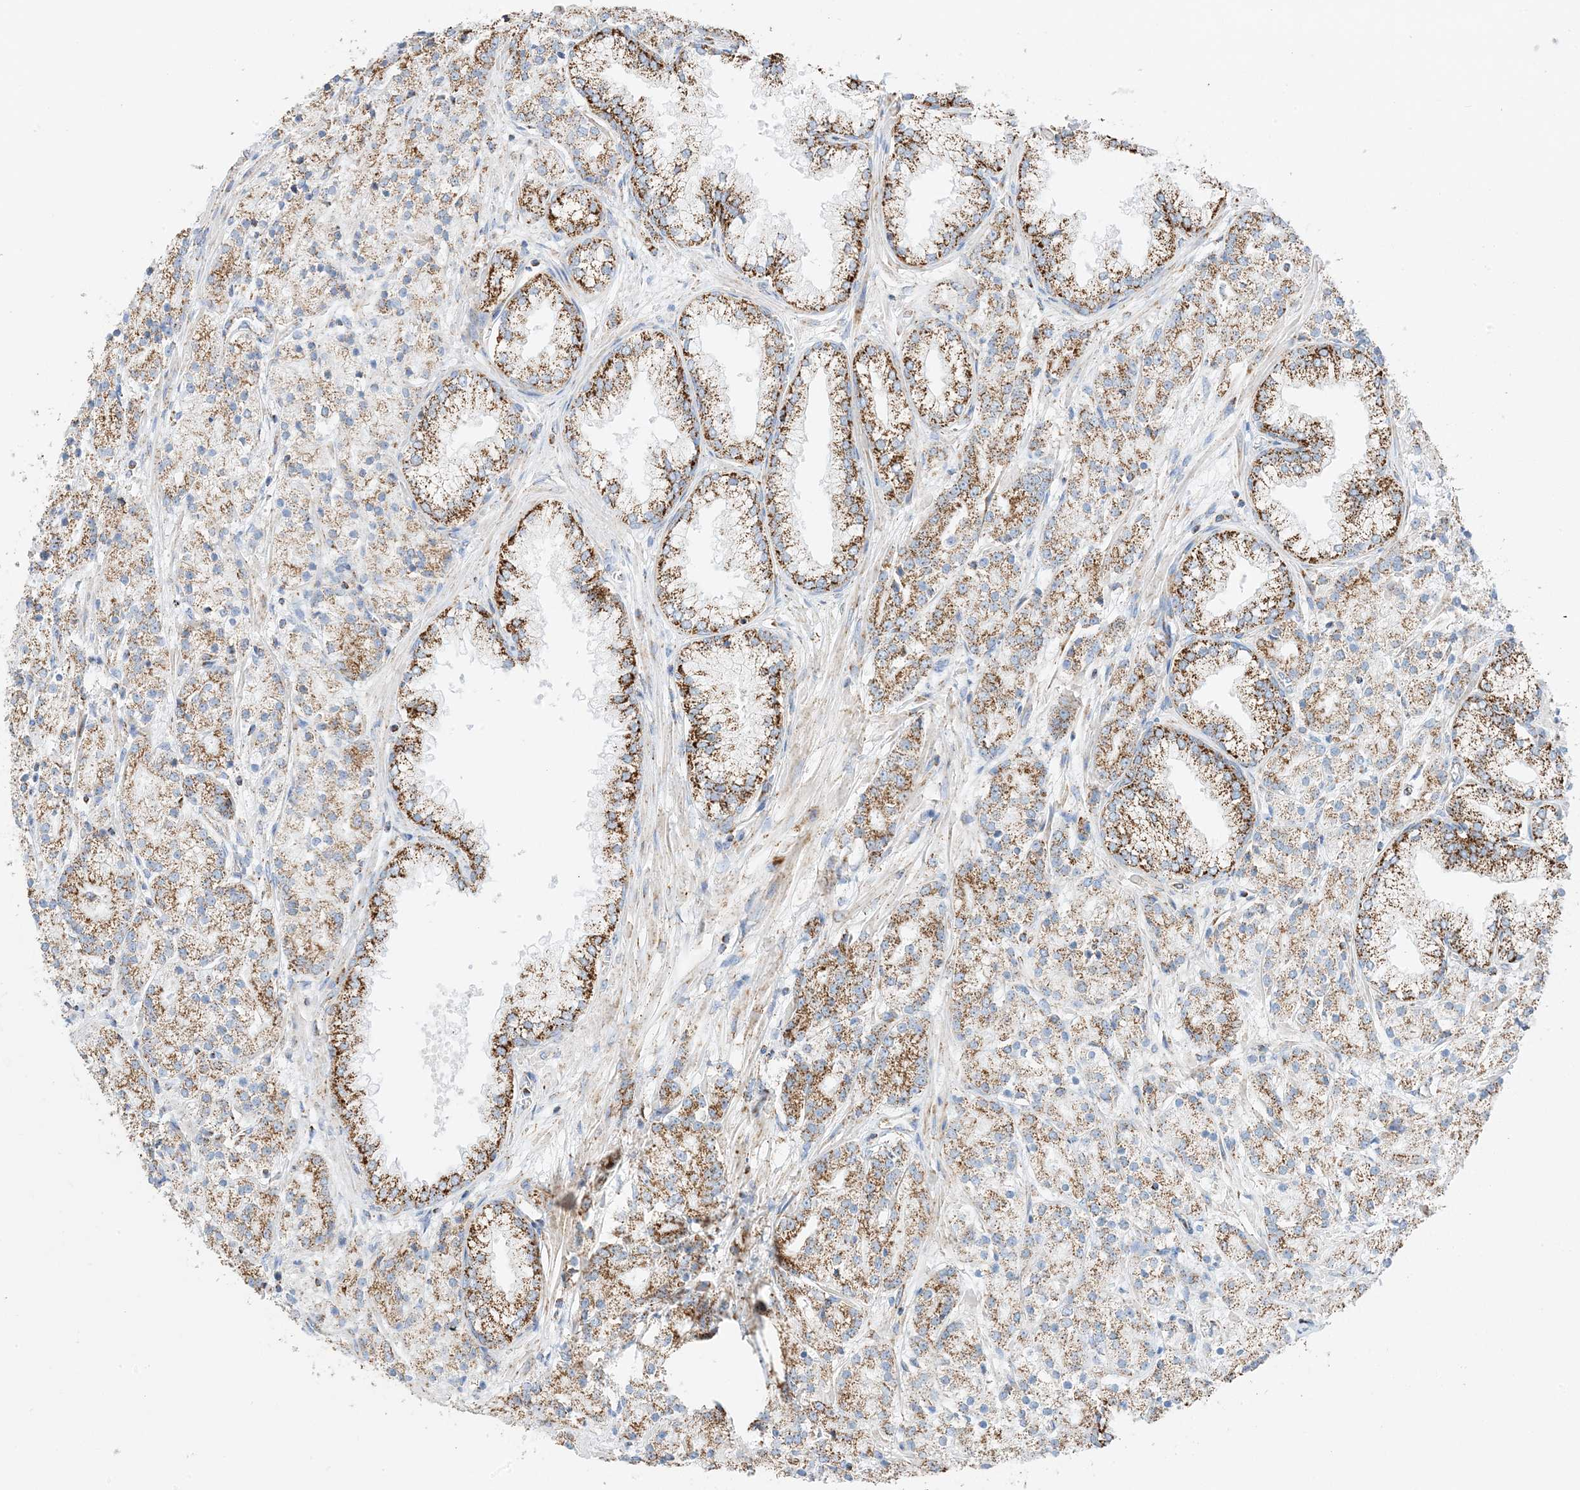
{"staining": {"intensity": "moderate", "quantity": ">75%", "location": "cytoplasmic/membranous"}, "tissue": "prostate cancer", "cell_type": "Tumor cells", "image_type": "cancer", "snomed": [{"axis": "morphology", "description": "Adenocarcinoma, High grade"}, {"axis": "topography", "description": "Prostate"}], "caption": "High-magnification brightfield microscopy of prostate cancer stained with DAB (brown) and counterstained with hematoxylin (blue). tumor cells exhibit moderate cytoplasmic/membranous expression is appreciated in approximately>75% of cells.", "gene": "CAPN13", "patient": {"sex": "male", "age": 69}}